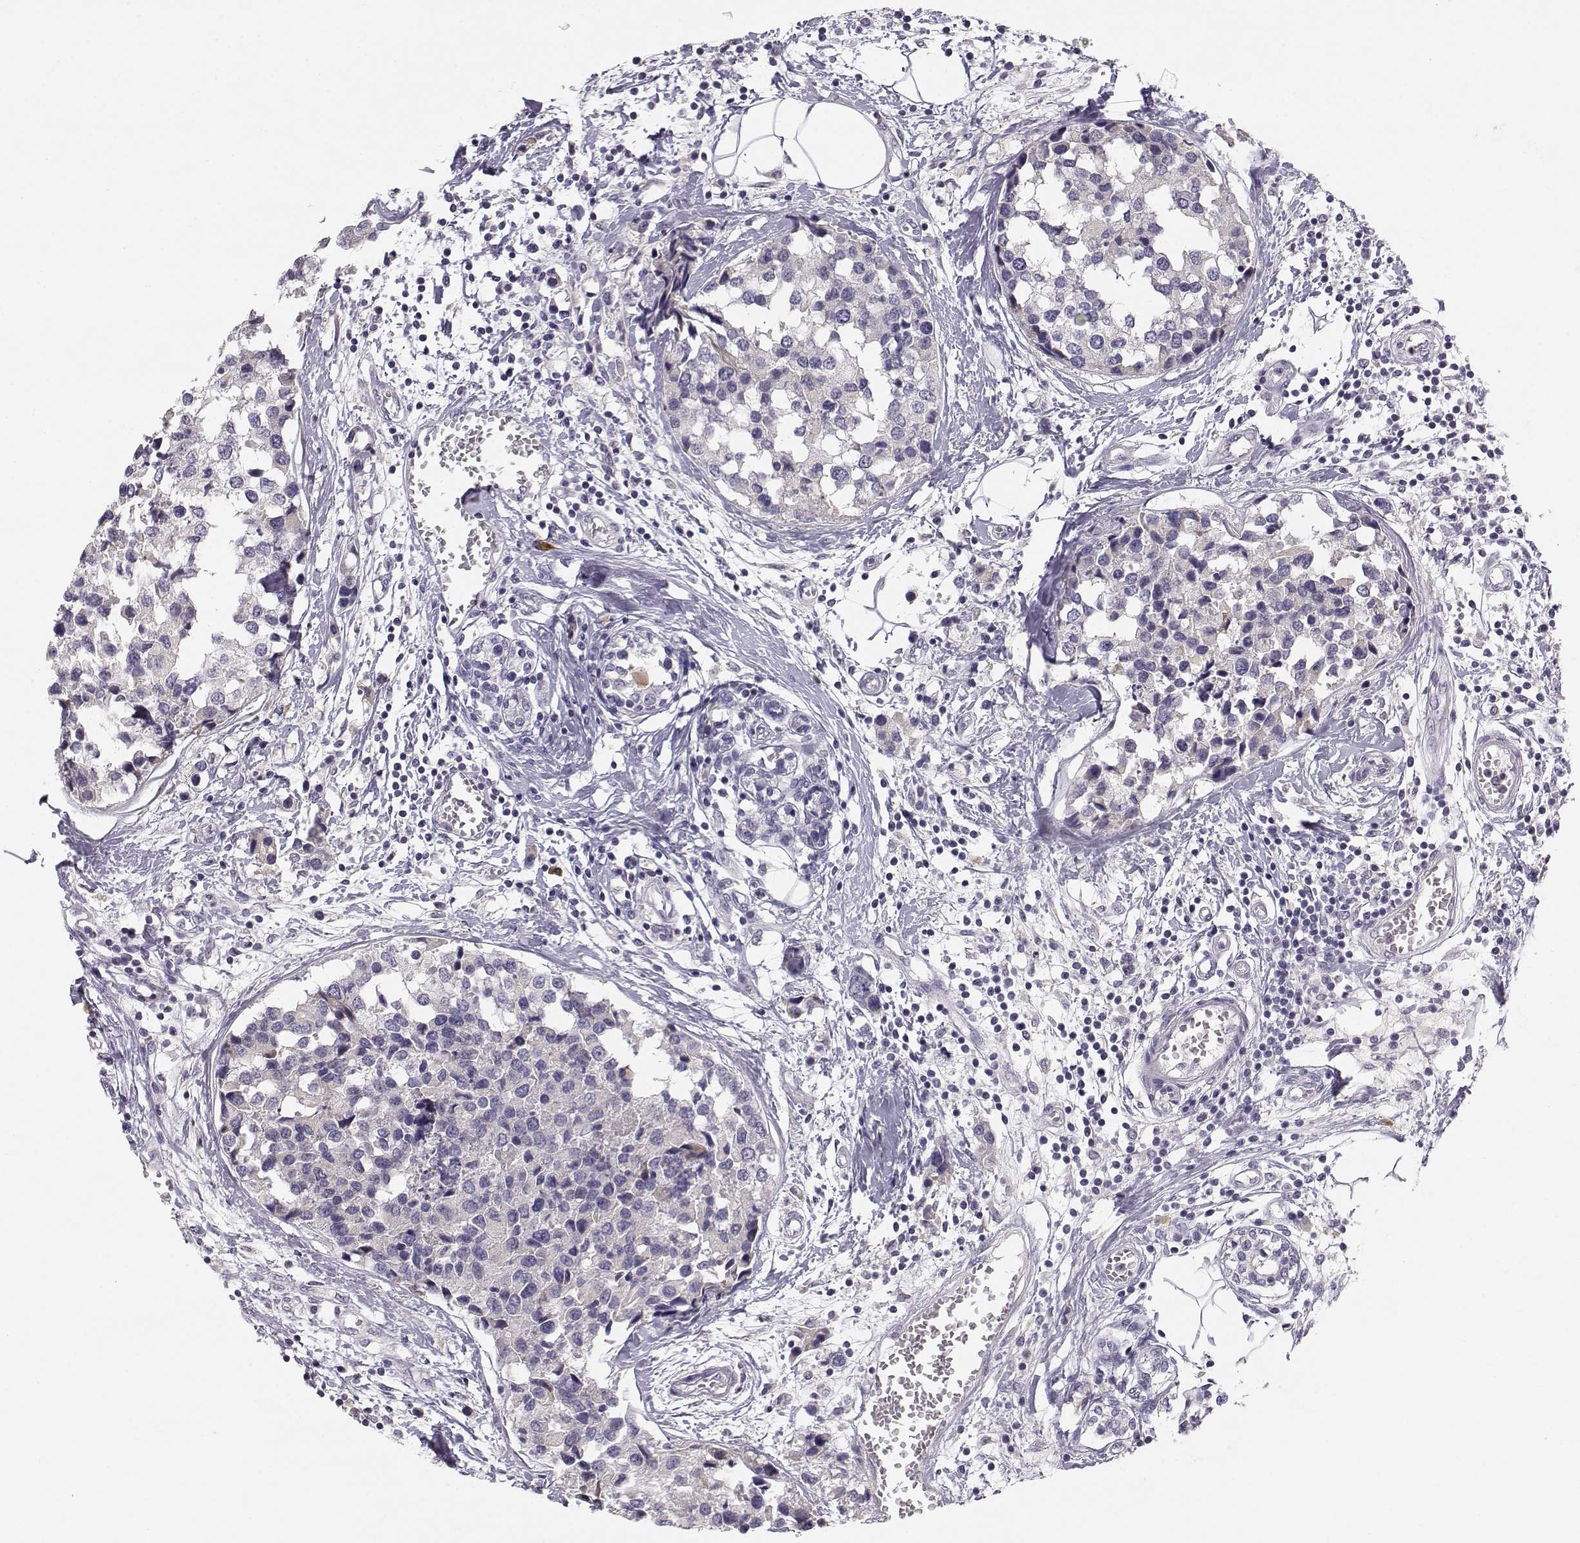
{"staining": {"intensity": "weak", "quantity": "25%-75%", "location": "cytoplasmic/membranous"}, "tissue": "breast cancer", "cell_type": "Tumor cells", "image_type": "cancer", "snomed": [{"axis": "morphology", "description": "Lobular carcinoma"}, {"axis": "topography", "description": "Breast"}], "caption": "High-power microscopy captured an immunohistochemistry (IHC) histopathology image of breast cancer, revealing weak cytoplasmic/membranous staining in about 25%-75% of tumor cells.", "gene": "ACSL6", "patient": {"sex": "female", "age": 59}}